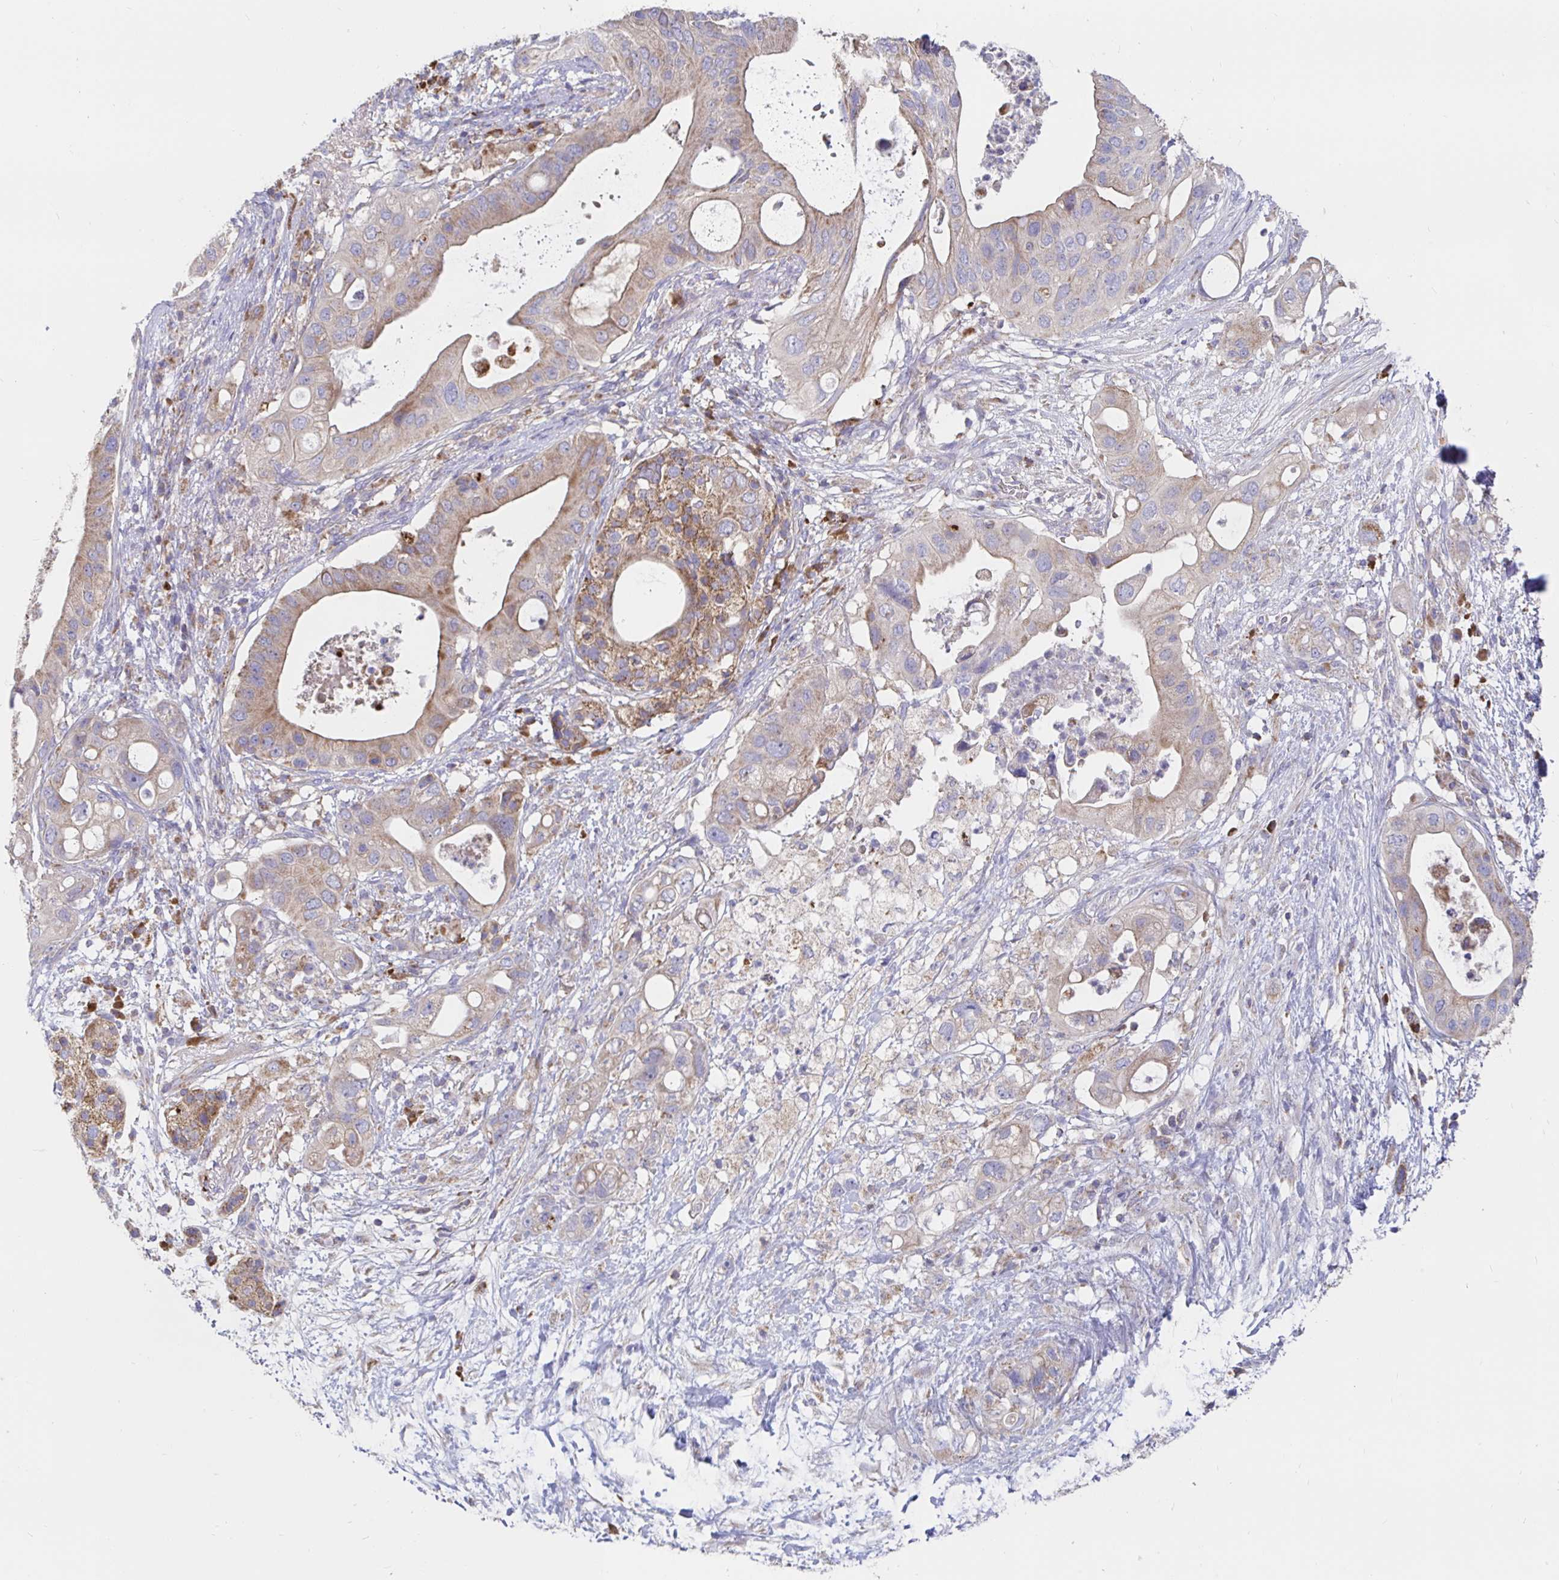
{"staining": {"intensity": "weak", "quantity": "25%-75%", "location": "cytoplasmic/membranous"}, "tissue": "pancreatic cancer", "cell_type": "Tumor cells", "image_type": "cancer", "snomed": [{"axis": "morphology", "description": "Adenocarcinoma, NOS"}, {"axis": "topography", "description": "Pancreas"}], "caption": "Immunohistochemical staining of human pancreatic cancer (adenocarcinoma) reveals low levels of weak cytoplasmic/membranous protein expression in about 25%-75% of tumor cells.", "gene": "PRDX3", "patient": {"sex": "female", "age": 72}}